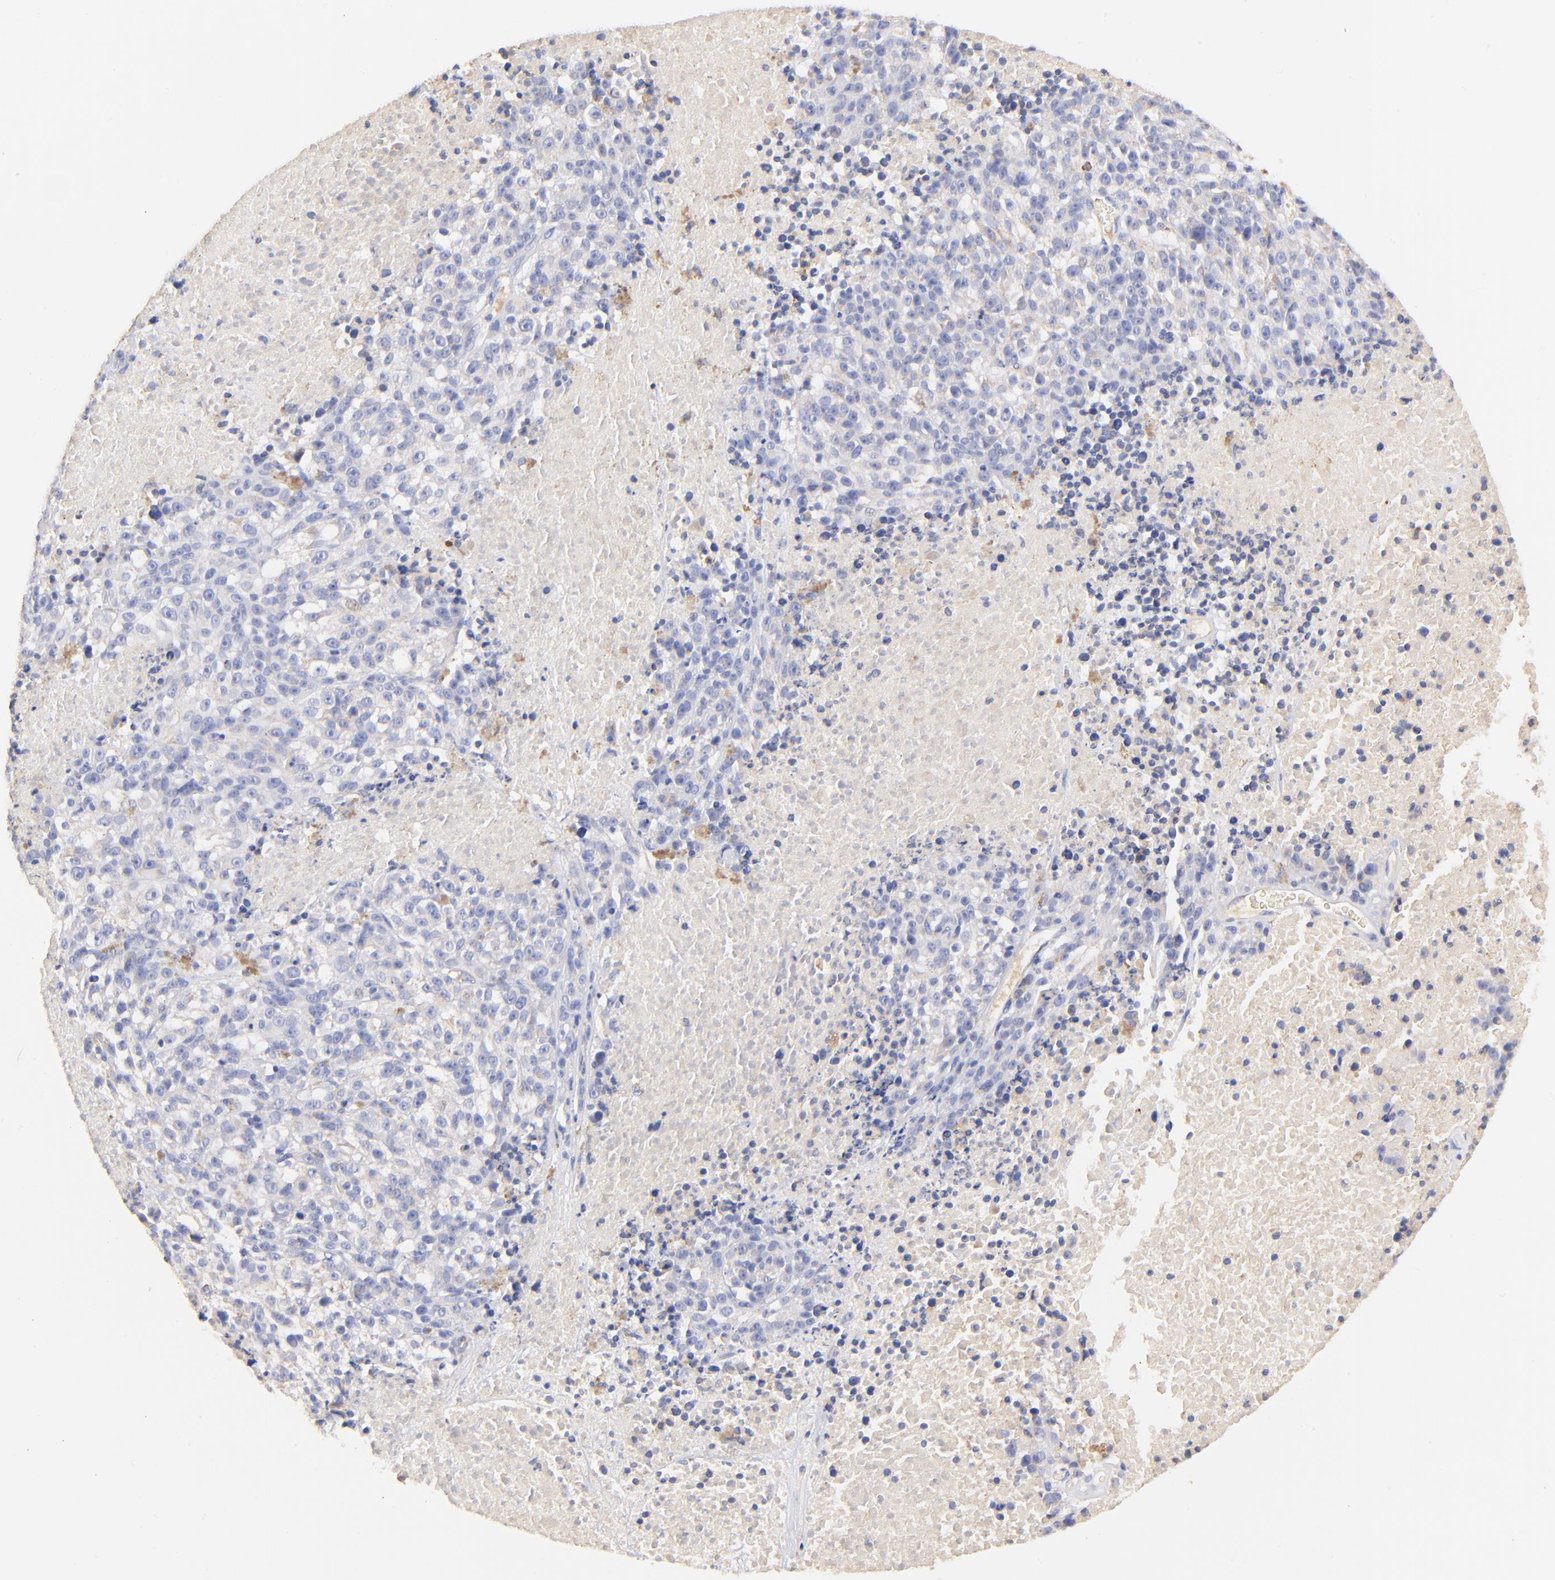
{"staining": {"intensity": "negative", "quantity": "none", "location": "none"}, "tissue": "melanoma", "cell_type": "Tumor cells", "image_type": "cancer", "snomed": [{"axis": "morphology", "description": "Malignant melanoma, Metastatic site"}, {"axis": "topography", "description": "Cerebral cortex"}], "caption": "IHC of malignant melanoma (metastatic site) shows no positivity in tumor cells.", "gene": "IGLV7-43", "patient": {"sex": "female", "age": 52}}